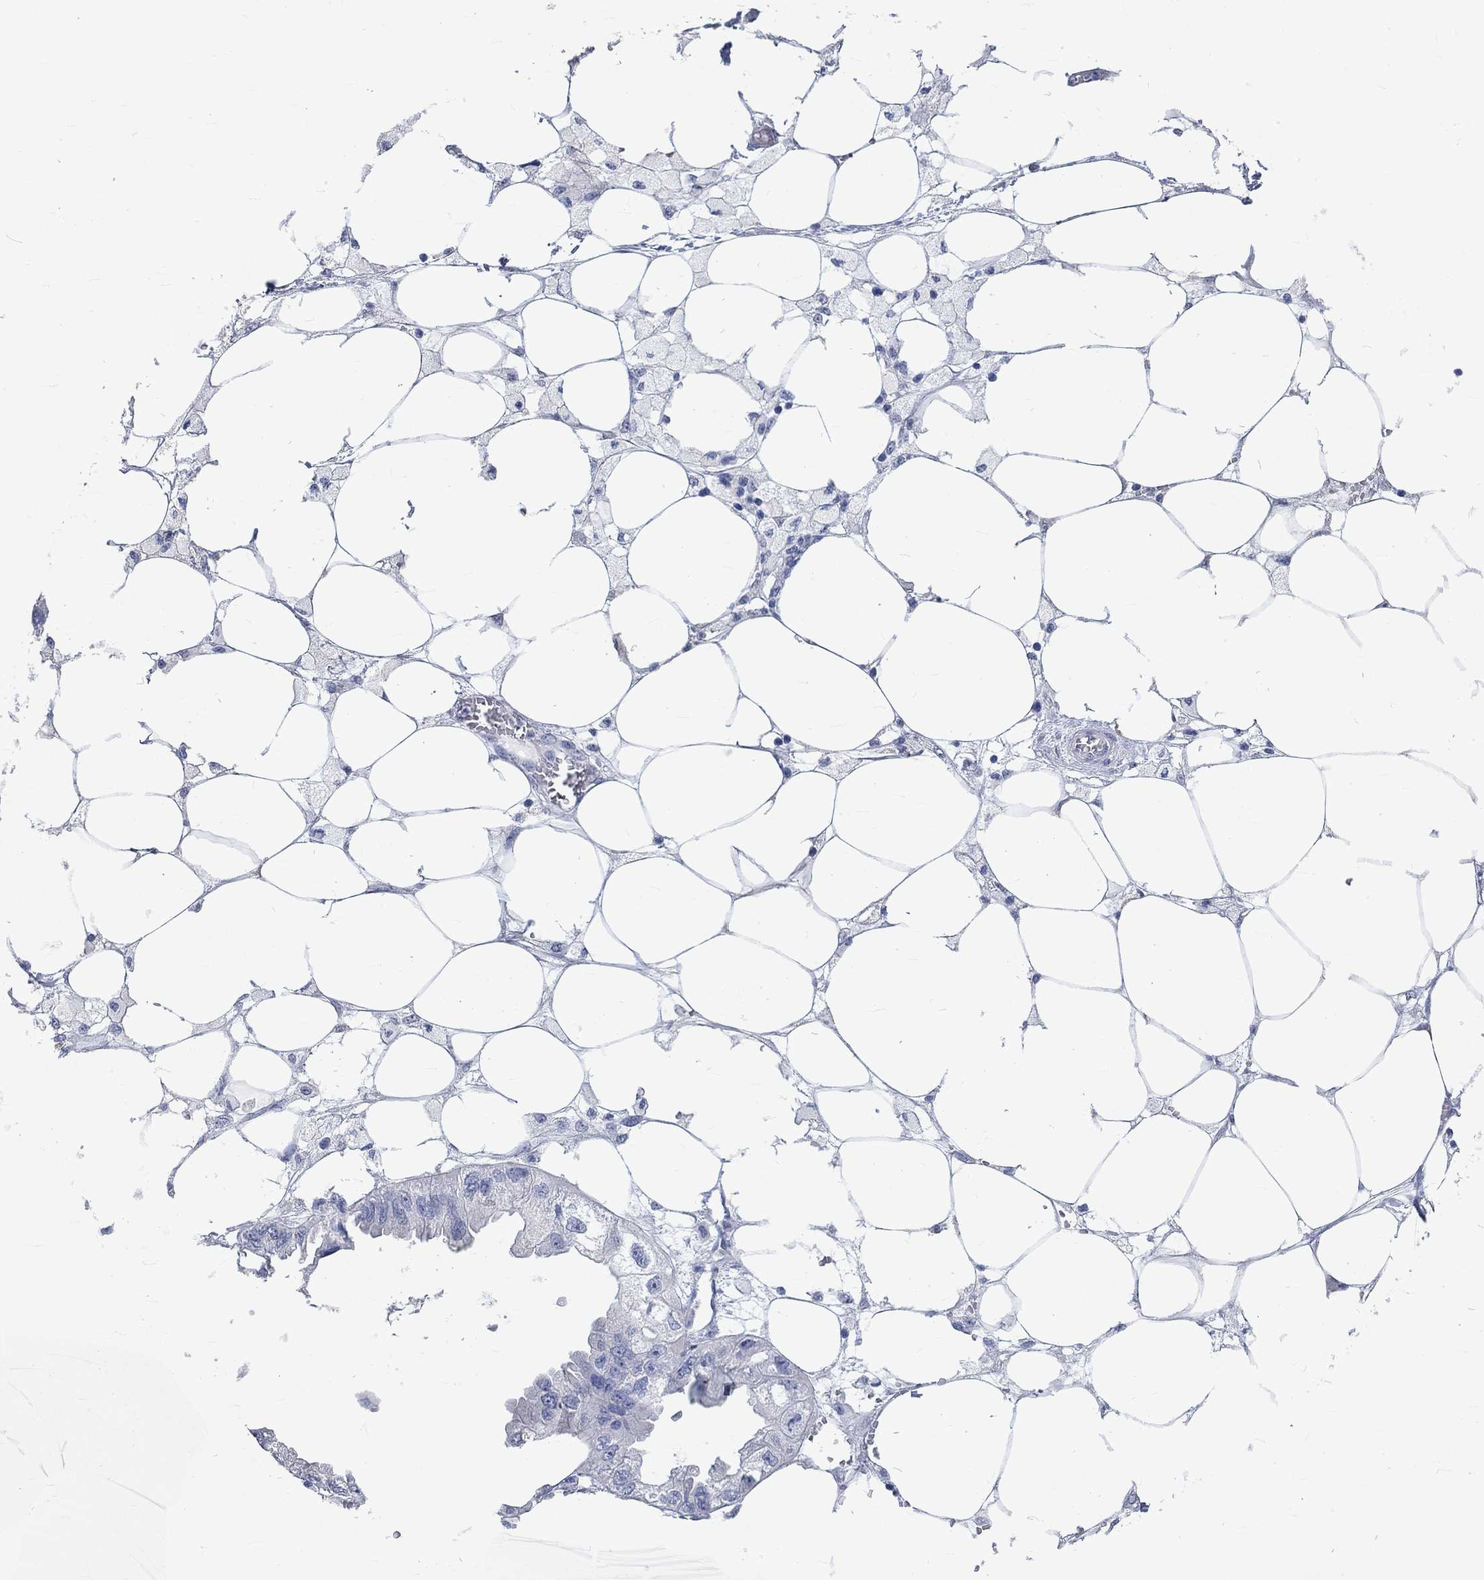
{"staining": {"intensity": "negative", "quantity": "none", "location": "none"}, "tissue": "endometrial cancer", "cell_type": "Tumor cells", "image_type": "cancer", "snomed": [{"axis": "morphology", "description": "Adenocarcinoma, NOS"}, {"axis": "morphology", "description": "Adenocarcinoma, metastatic, NOS"}, {"axis": "topography", "description": "Adipose tissue"}, {"axis": "topography", "description": "Endometrium"}], "caption": "A high-resolution image shows immunohistochemistry staining of endometrial metastatic adenocarcinoma, which exhibits no significant positivity in tumor cells.", "gene": "C4orf47", "patient": {"sex": "female", "age": 67}}